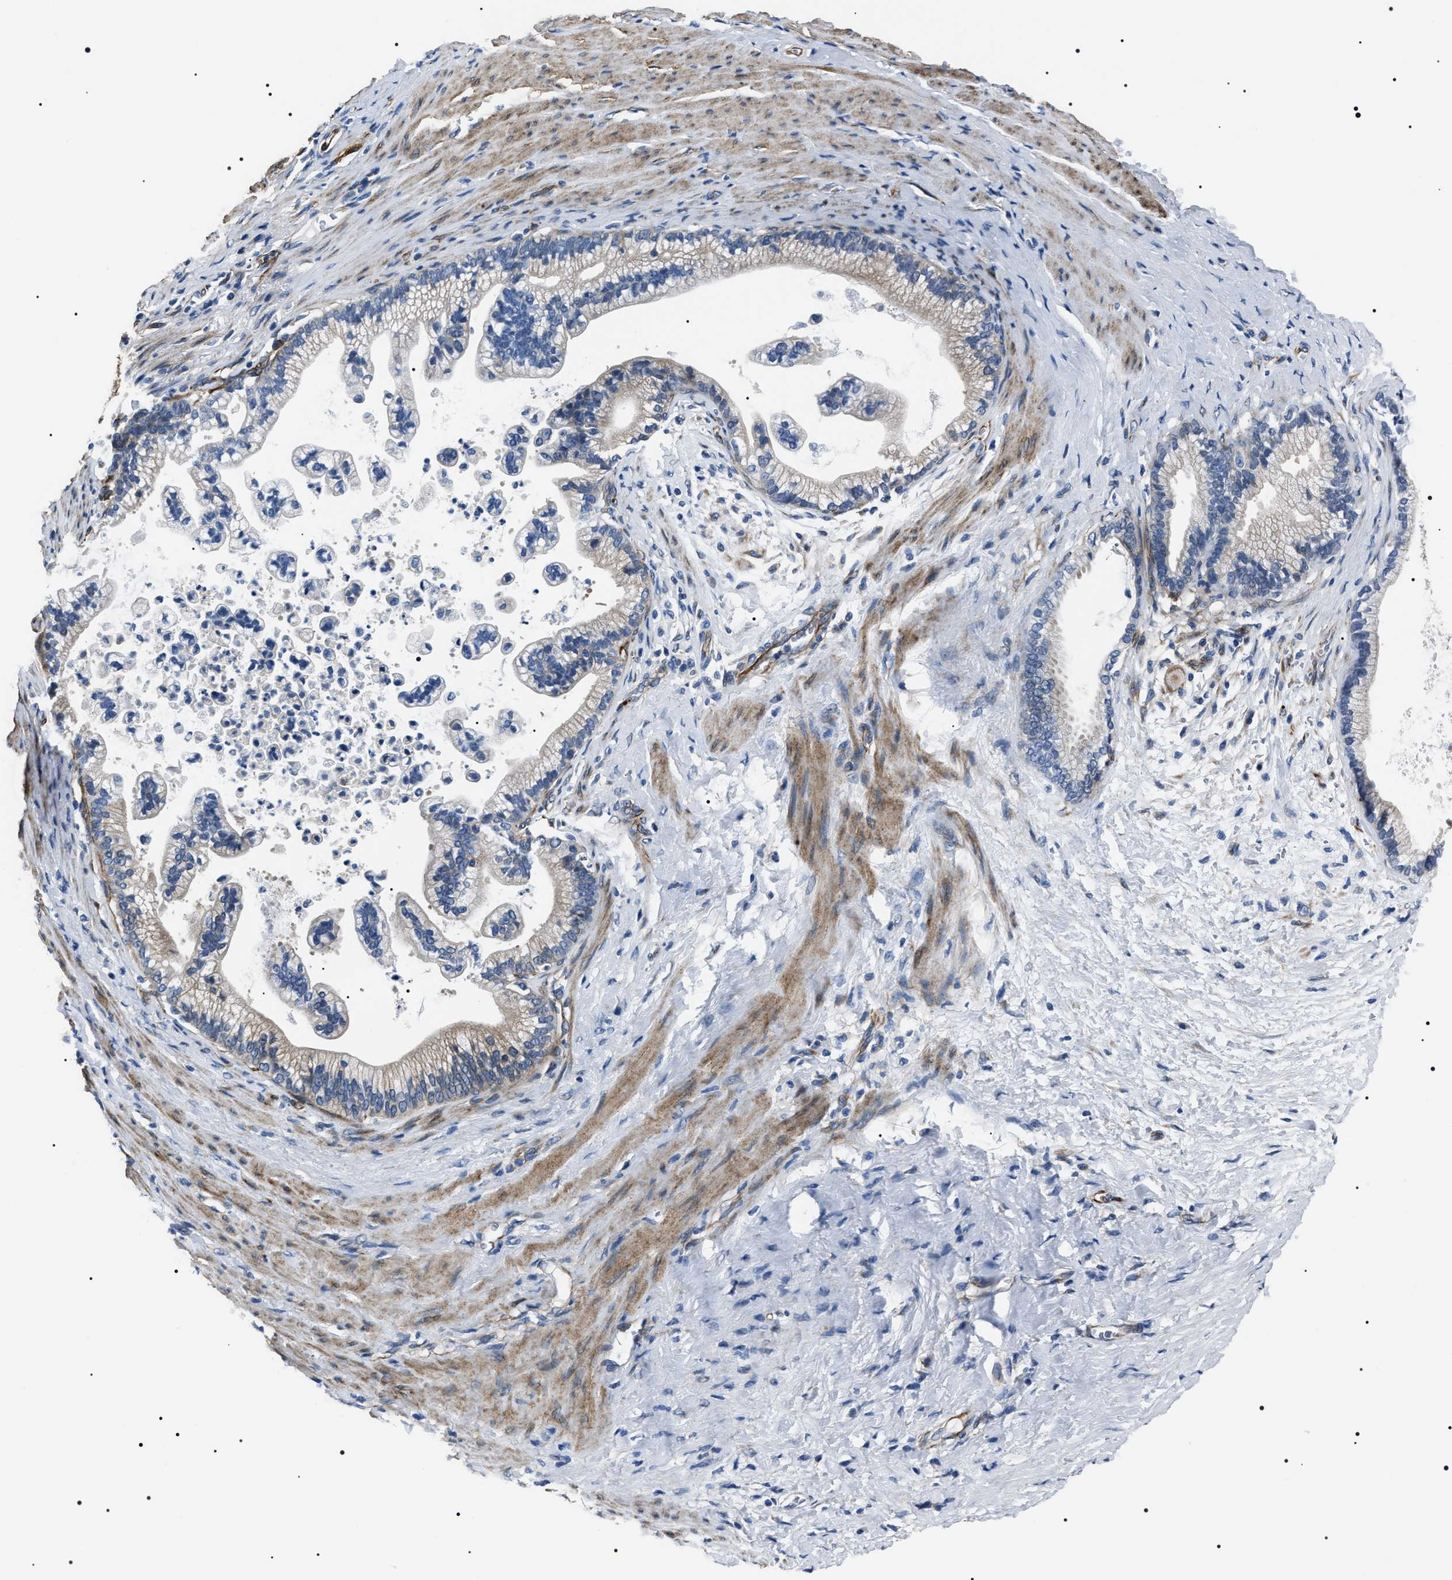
{"staining": {"intensity": "negative", "quantity": "none", "location": "none"}, "tissue": "pancreatic cancer", "cell_type": "Tumor cells", "image_type": "cancer", "snomed": [{"axis": "morphology", "description": "Adenocarcinoma, NOS"}, {"axis": "topography", "description": "Pancreas"}], "caption": "The photomicrograph shows no significant positivity in tumor cells of pancreatic cancer.", "gene": "BAG2", "patient": {"sex": "male", "age": 69}}